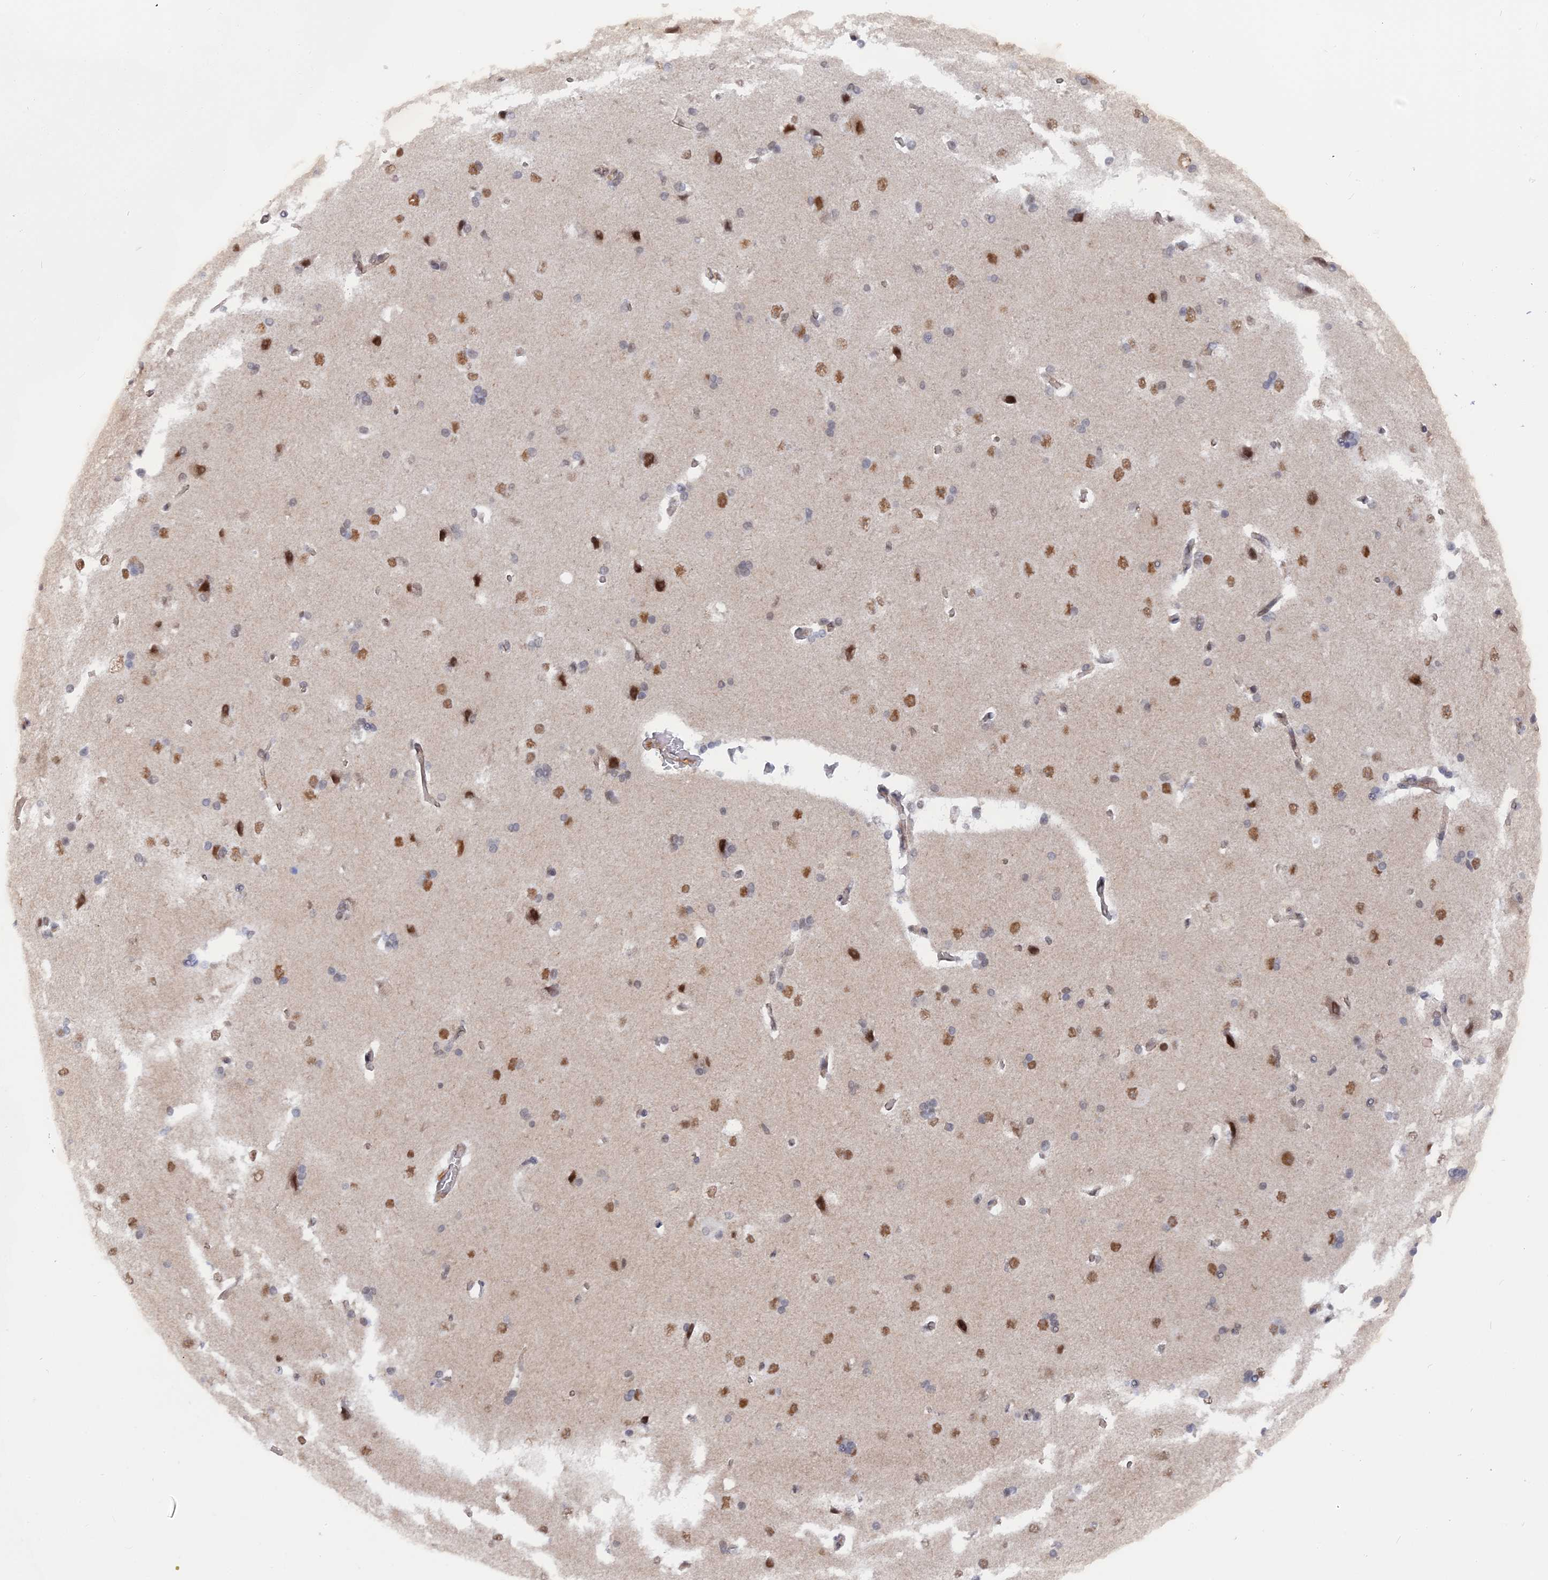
{"staining": {"intensity": "negative", "quantity": "none", "location": "none"}, "tissue": "cerebral cortex", "cell_type": "Endothelial cells", "image_type": "normal", "snomed": [{"axis": "morphology", "description": "Normal tissue, NOS"}, {"axis": "topography", "description": "Cerebral cortex"}], "caption": "IHC image of unremarkable cerebral cortex: human cerebral cortex stained with DAB (3,3'-diaminobenzidine) demonstrates no significant protein expression in endothelial cells.", "gene": "CCDC85A", "patient": {"sex": "male", "age": 62}}